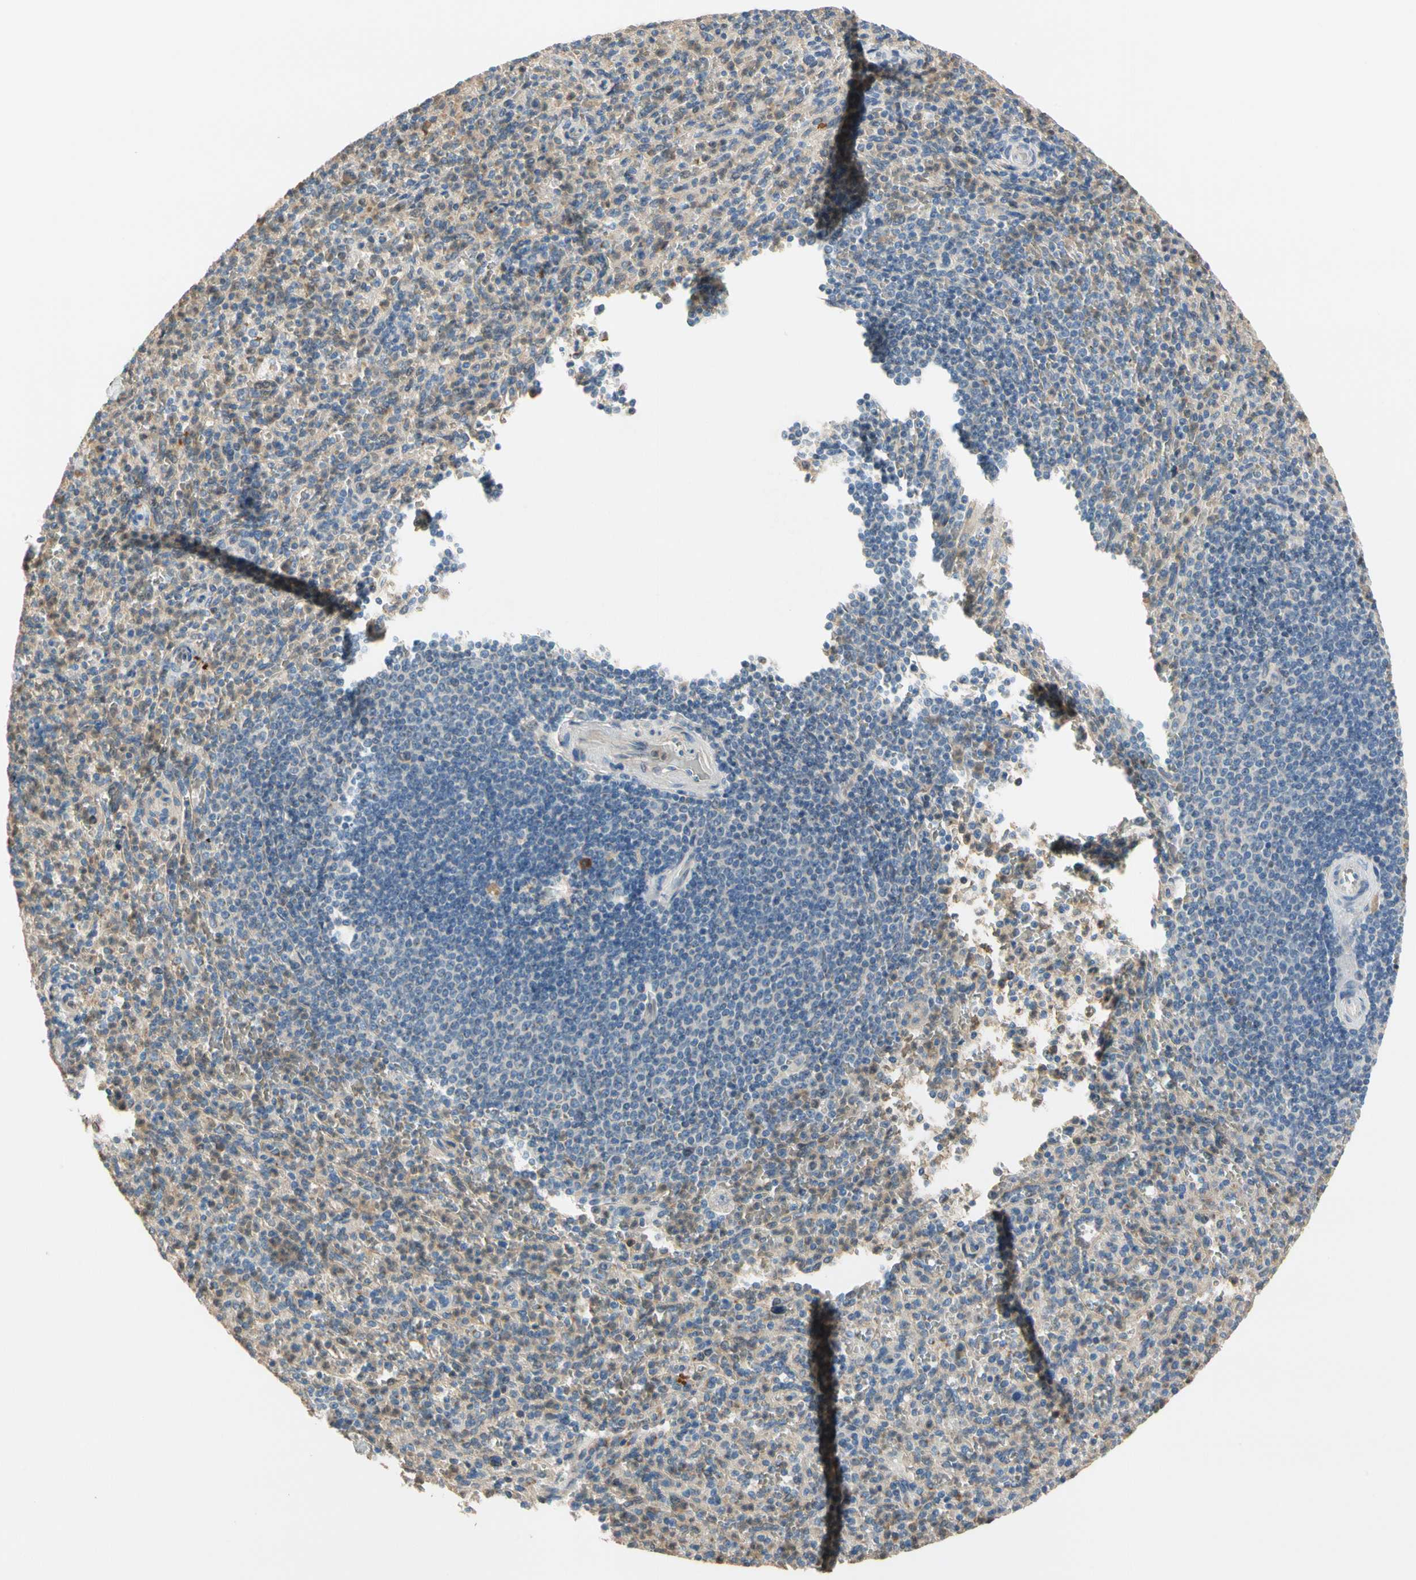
{"staining": {"intensity": "moderate", "quantity": "<25%", "location": "cytoplasmic/membranous"}, "tissue": "spleen", "cell_type": "Cells in red pulp", "image_type": "normal", "snomed": [{"axis": "morphology", "description": "Normal tissue, NOS"}, {"axis": "topography", "description": "Spleen"}], "caption": "Unremarkable spleen was stained to show a protein in brown. There is low levels of moderate cytoplasmic/membranous expression in approximately <25% of cells in red pulp. (DAB = brown stain, brightfield microscopy at high magnification).", "gene": "GPSM2", "patient": {"sex": "male", "age": 36}}